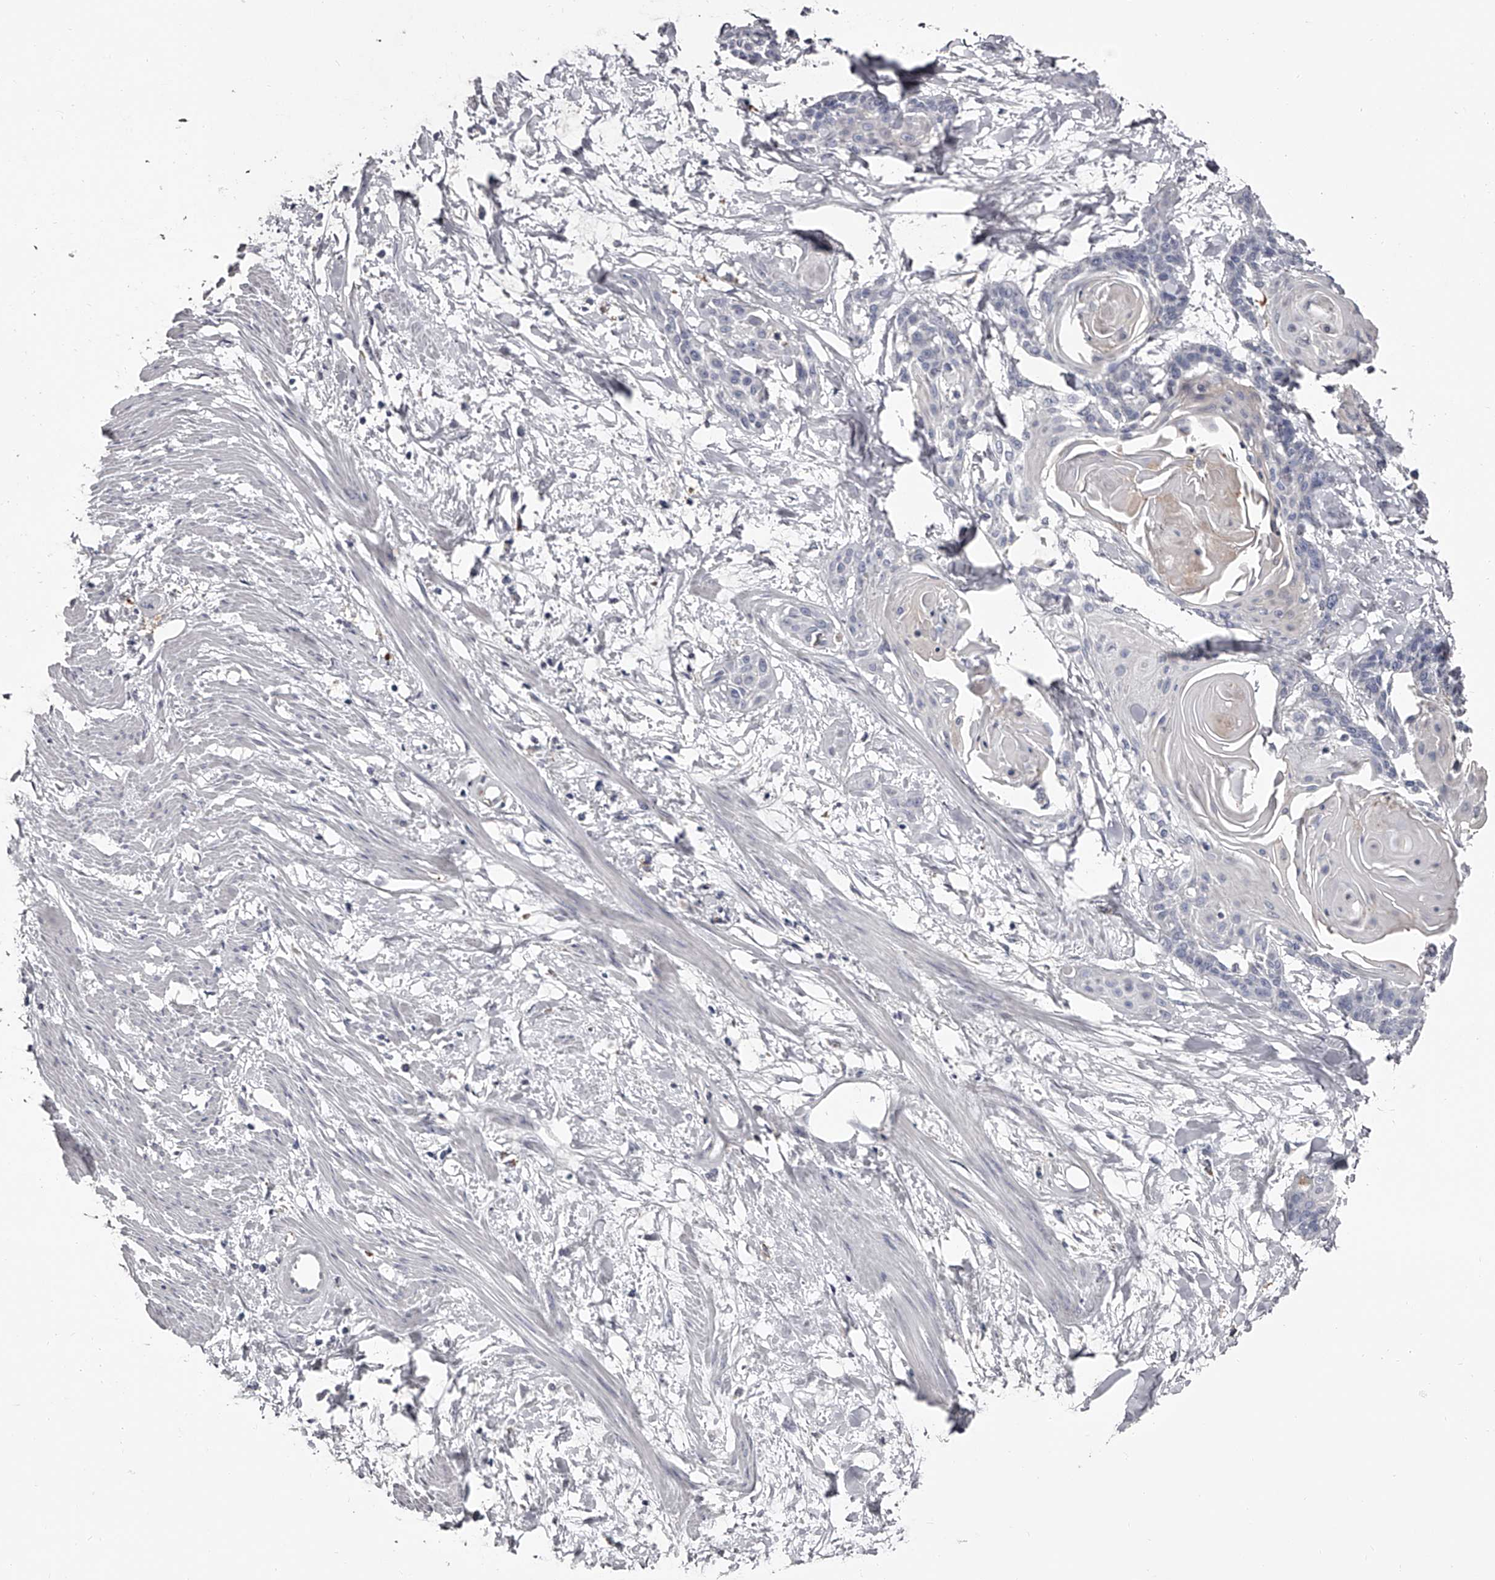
{"staining": {"intensity": "negative", "quantity": "none", "location": "none"}, "tissue": "cervical cancer", "cell_type": "Tumor cells", "image_type": "cancer", "snomed": [{"axis": "morphology", "description": "Squamous cell carcinoma, NOS"}, {"axis": "topography", "description": "Cervix"}], "caption": "Immunohistochemistry histopathology image of human cervical cancer (squamous cell carcinoma) stained for a protein (brown), which displays no staining in tumor cells.", "gene": "PACSIN1", "patient": {"sex": "female", "age": 57}}